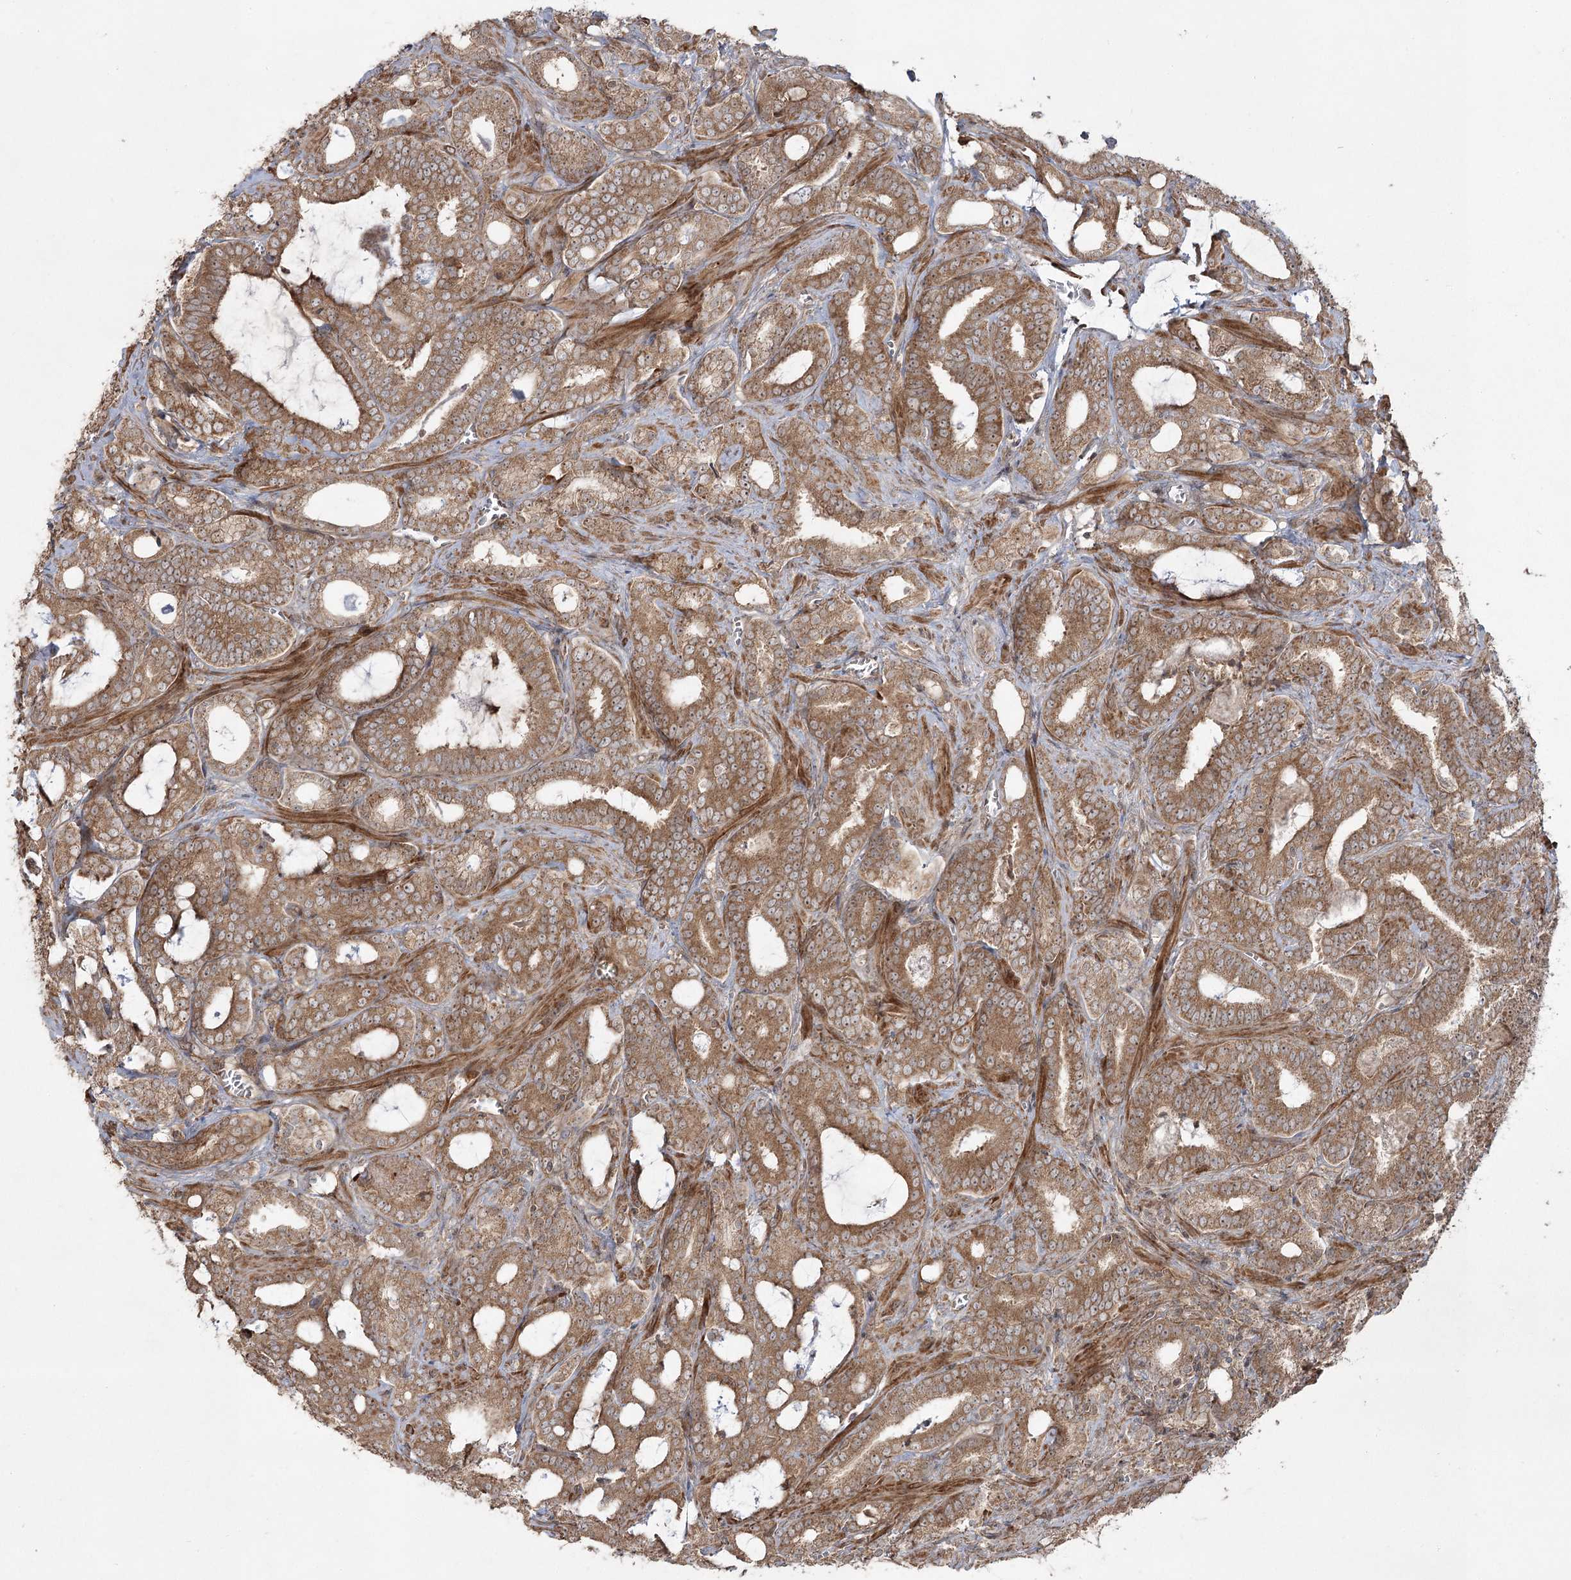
{"staining": {"intensity": "moderate", "quantity": ">75%", "location": "cytoplasmic/membranous"}, "tissue": "prostate cancer", "cell_type": "Tumor cells", "image_type": "cancer", "snomed": [{"axis": "morphology", "description": "Adenocarcinoma, High grade"}, {"axis": "topography", "description": "Prostate and seminal vesicle, NOS"}], "caption": "Tumor cells demonstrate moderate cytoplasmic/membranous expression in about >75% of cells in high-grade adenocarcinoma (prostate).", "gene": "CPLANE1", "patient": {"sex": "male", "age": 67}}